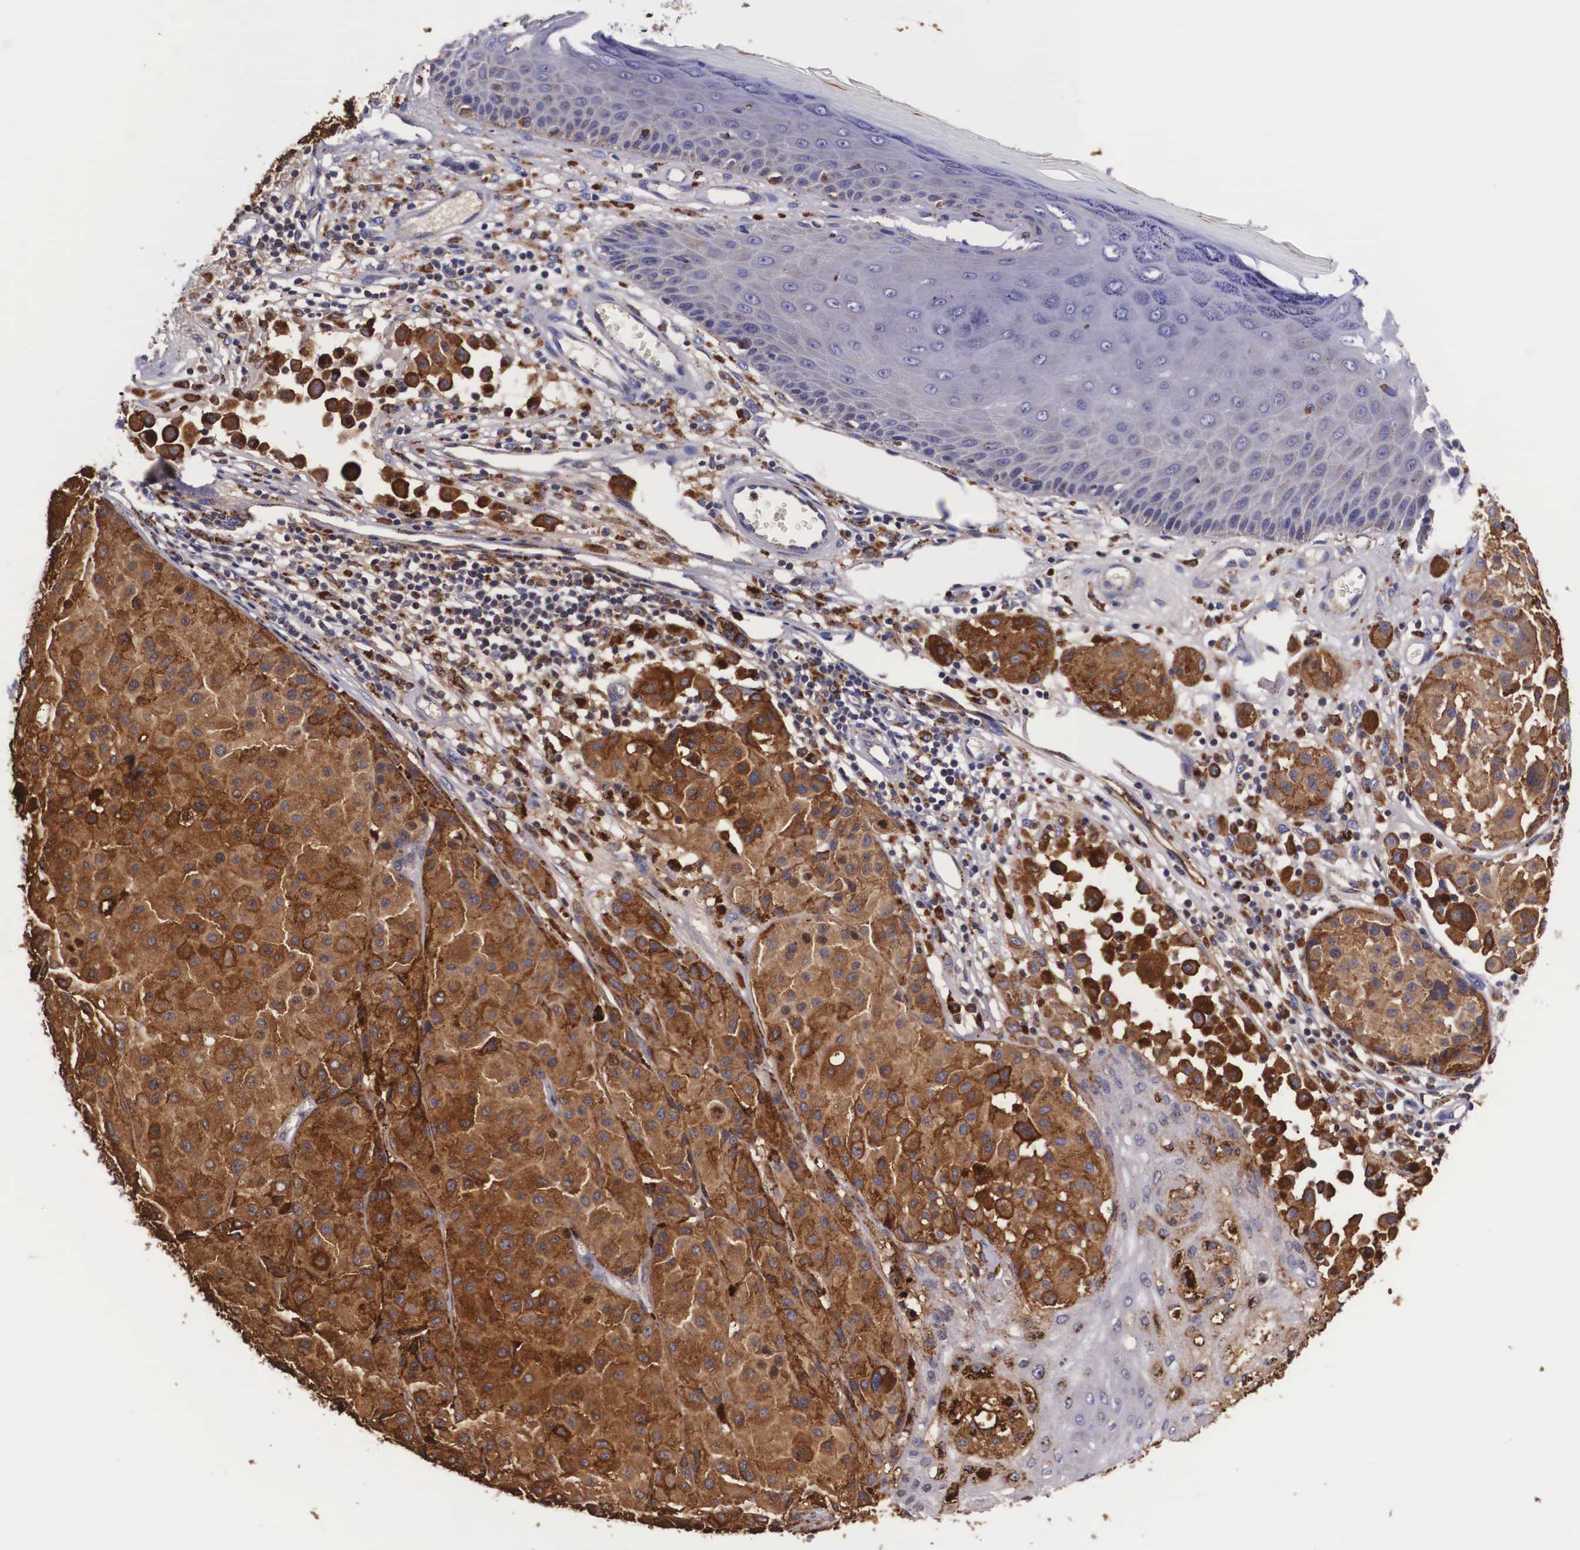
{"staining": {"intensity": "strong", "quantity": ">75%", "location": "cytoplasmic/membranous"}, "tissue": "melanoma", "cell_type": "Tumor cells", "image_type": "cancer", "snomed": [{"axis": "morphology", "description": "Malignant melanoma, NOS"}, {"axis": "topography", "description": "Skin"}], "caption": "DAB immunohistochemical staining of human melanoma demonstrates strong cytoplasmic/membranous protein expression in approximately >75% of tumor cells.", "gene": "NAGA", "patient": {"sex": "male", "age": 36}}